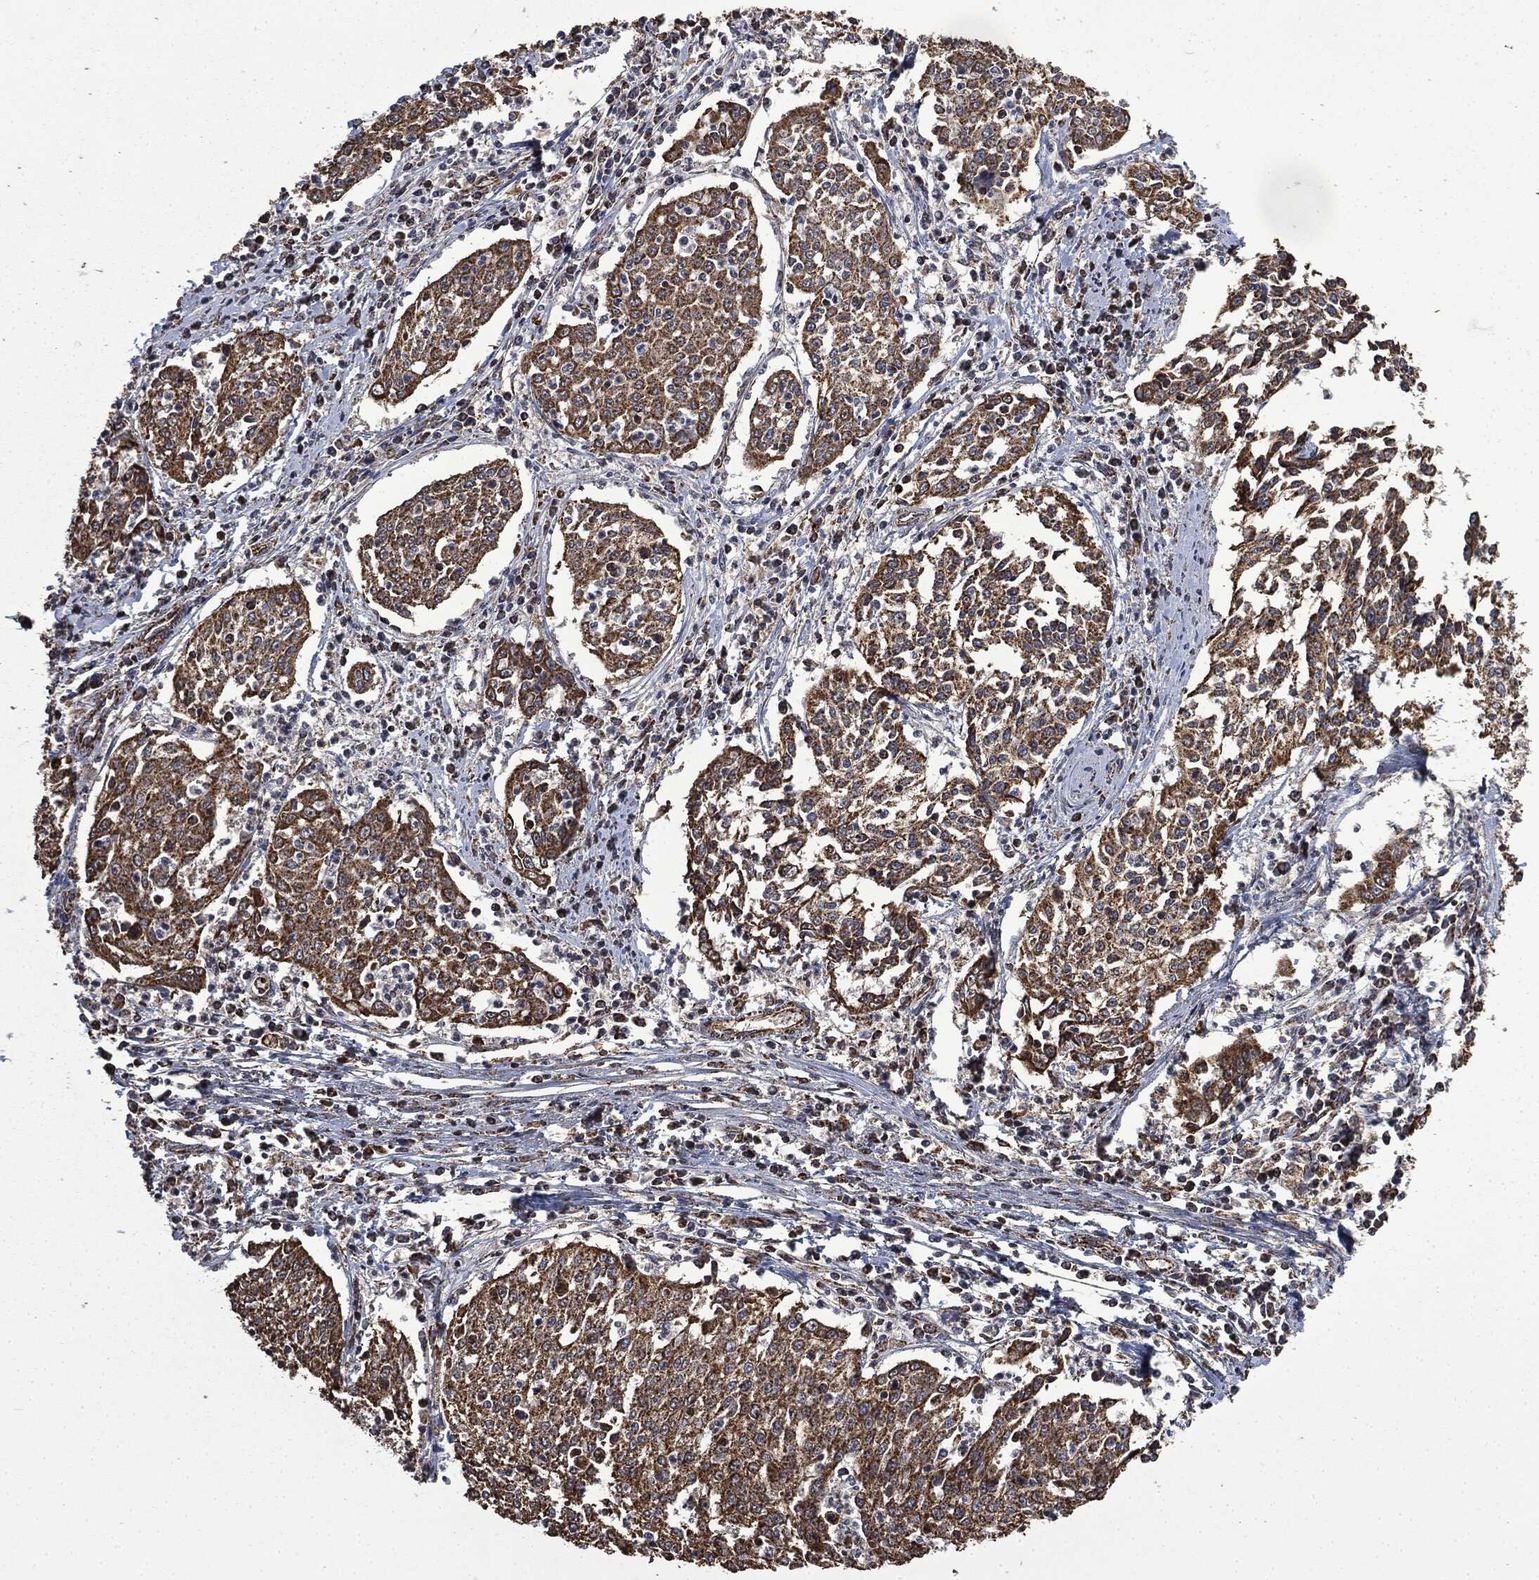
{"staining": {"intensity": "moderate", "quantity": ">75%", "location": "cytoplasmic/membranous,nuclear"}, "tissue": "cervical cancer", "cell_type": "Tumor cells", "image_type": "cancer", "snomed": [{"axis": "morphology", "description": "Squamous cell carcinoma, NOS"}, {"axis": "topography", "description": "Cervix"}], "caption": "Cervical squamous cell carcinoma was stained to show a protein in brown. There is medium levels of moderate cytoplasmic/membranous and nuclear expression in about >75% of tumor cells. Immunohistochemistry stains the protein of interest in brown and the nuclei are stained blue.", "gene": "LIG3", "patient": {"sex": "female", "age": 41}}